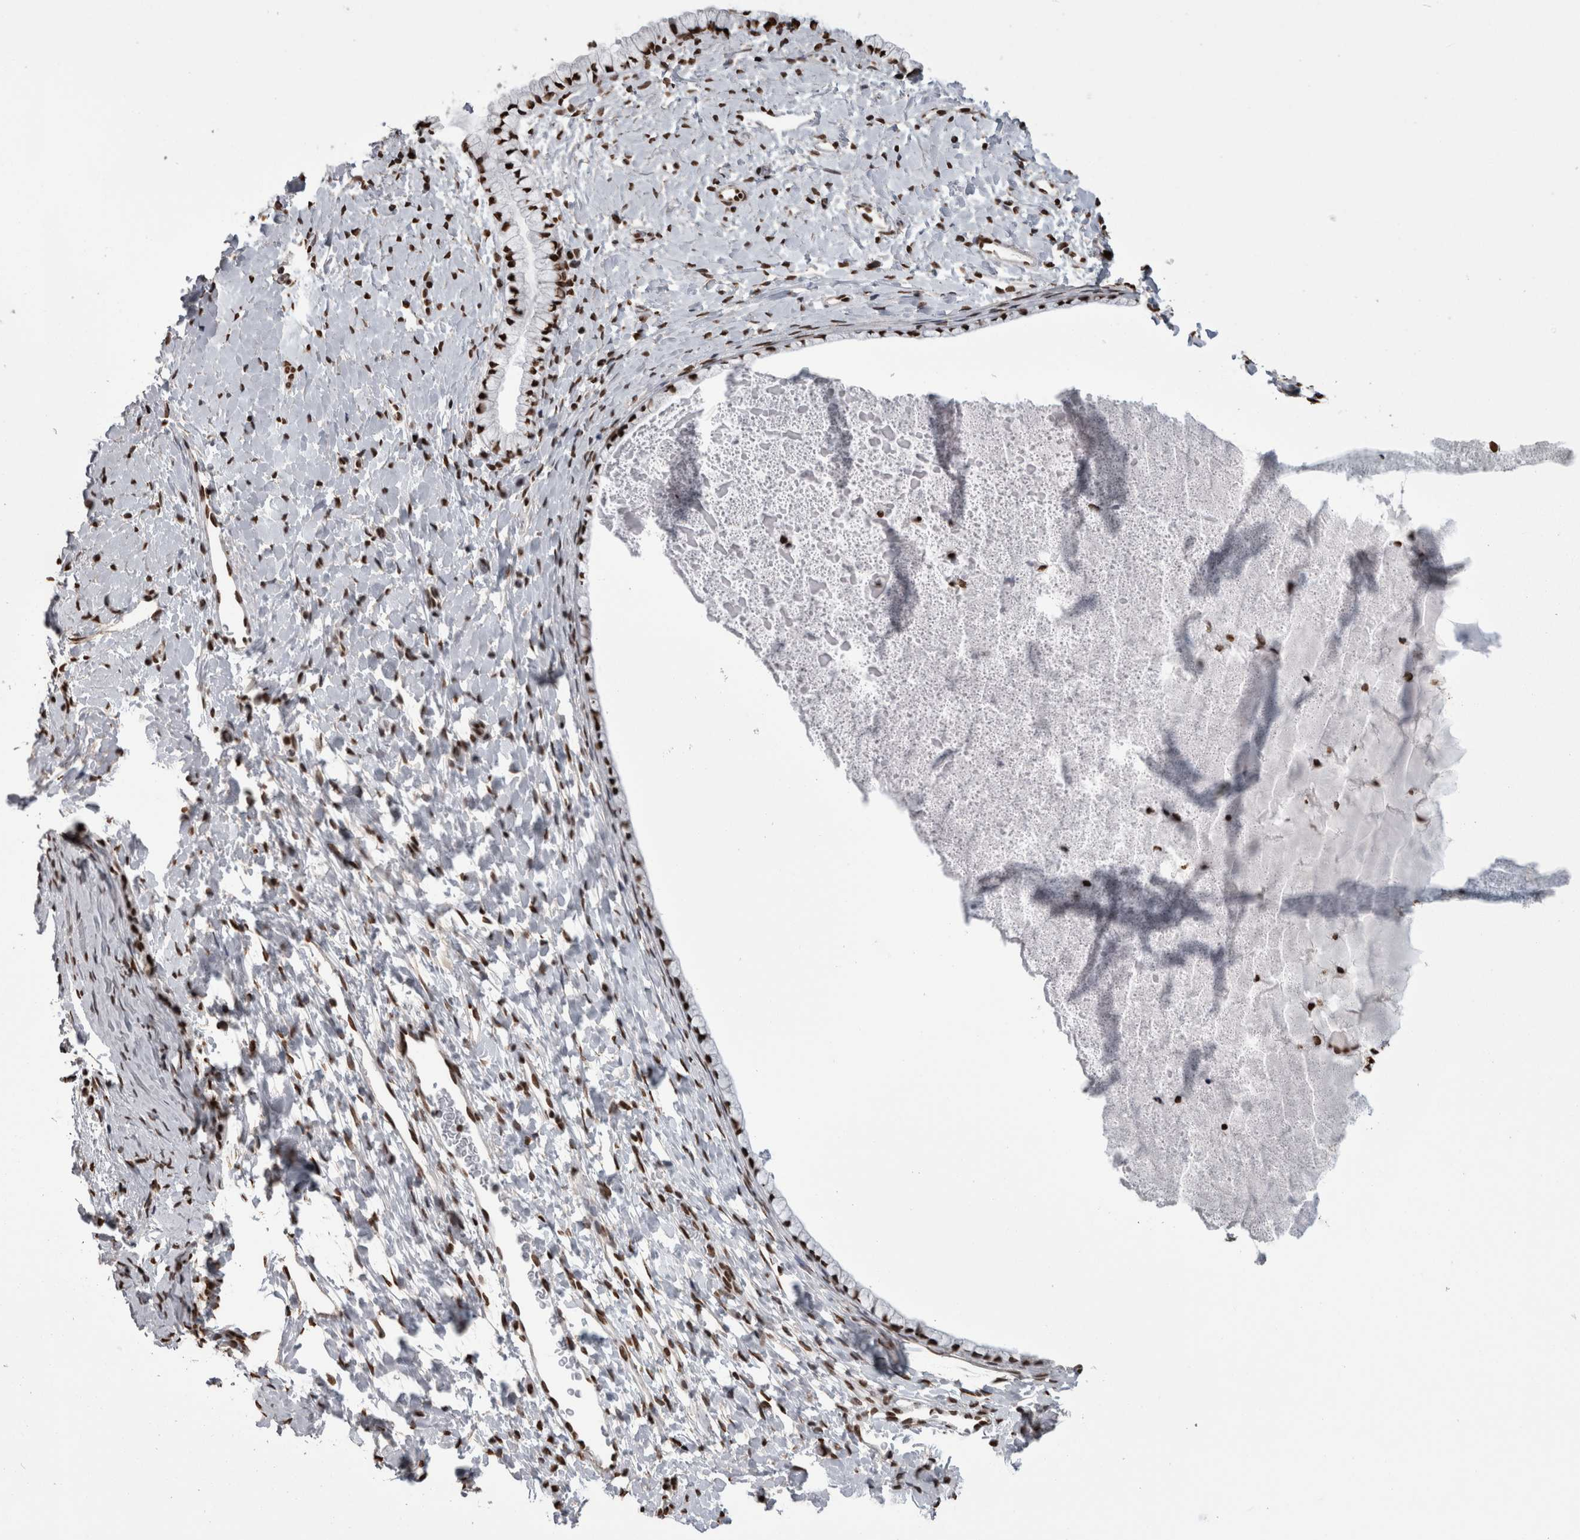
{"staining": {"intensity": "strong", "quantity": ">75%", "location": "nuclear"}, "tissue": "cervix", "cell_type": "Glandular cells", "image_type": "normal", "snomed": [{"axis": "morphology", "description": "Normal tissue, NOS"}, {"axis": "topography", "description": "Cervix"}], "caption": "Normal cervix demonstrates strong nuclear positivity in approximately >75% of glandular cells.", "gene": "HNRNPM", "patient": {"sex": "female", "age": 72}}